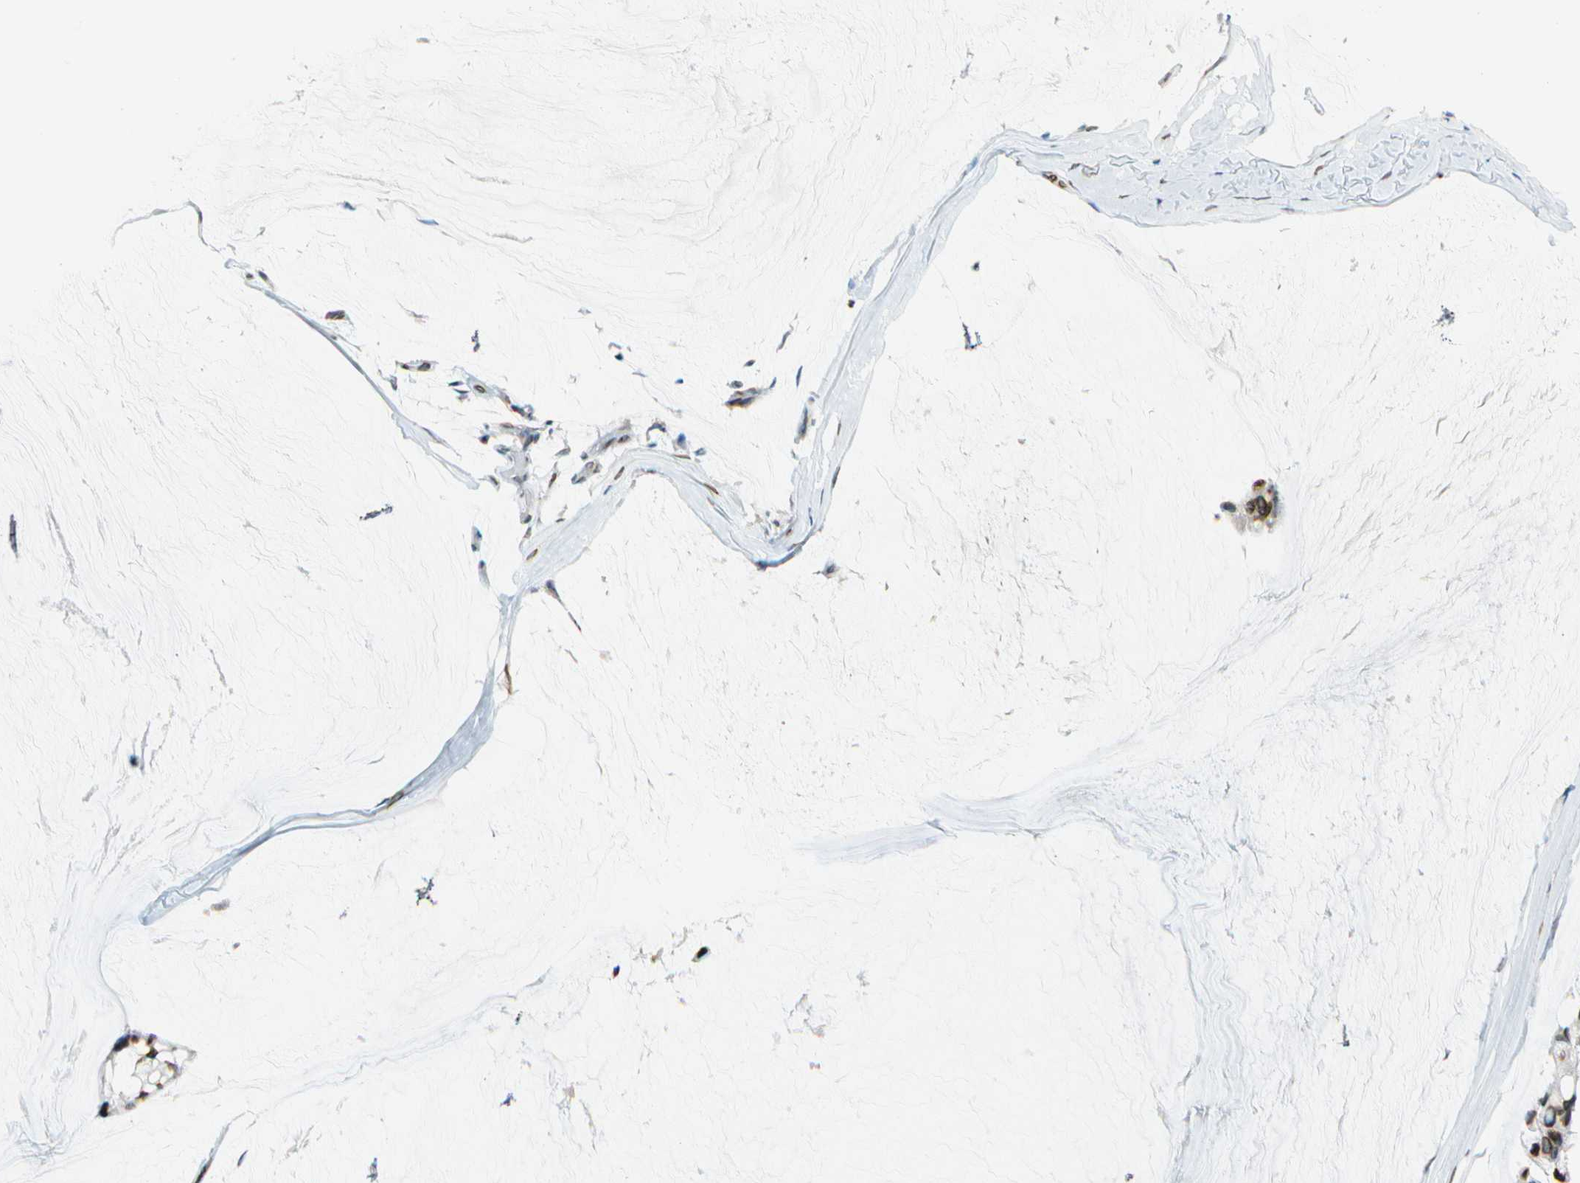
{"staining": {"intensity": "moderate", "quantity": ">75%", "location": "cytoplasmic/membranous,nuclear"}, "tissue": "ovarian cancer", "cell_type": "Tumor cells", "image_type": "cancer", "snomed": [{"axis": "morphology", "description": "Cystadenocarcinoma, mucinous, NOS"}, {"axis": "topography", "description": "Ovary"}], "caption": "Moderate cytoplasmic/membranous and nuclear protein staining is identified in about >75% of tumor cells in ovarian cancer.", "gene": "SUN1", "patient": {"sex": "female", "age": 39}}